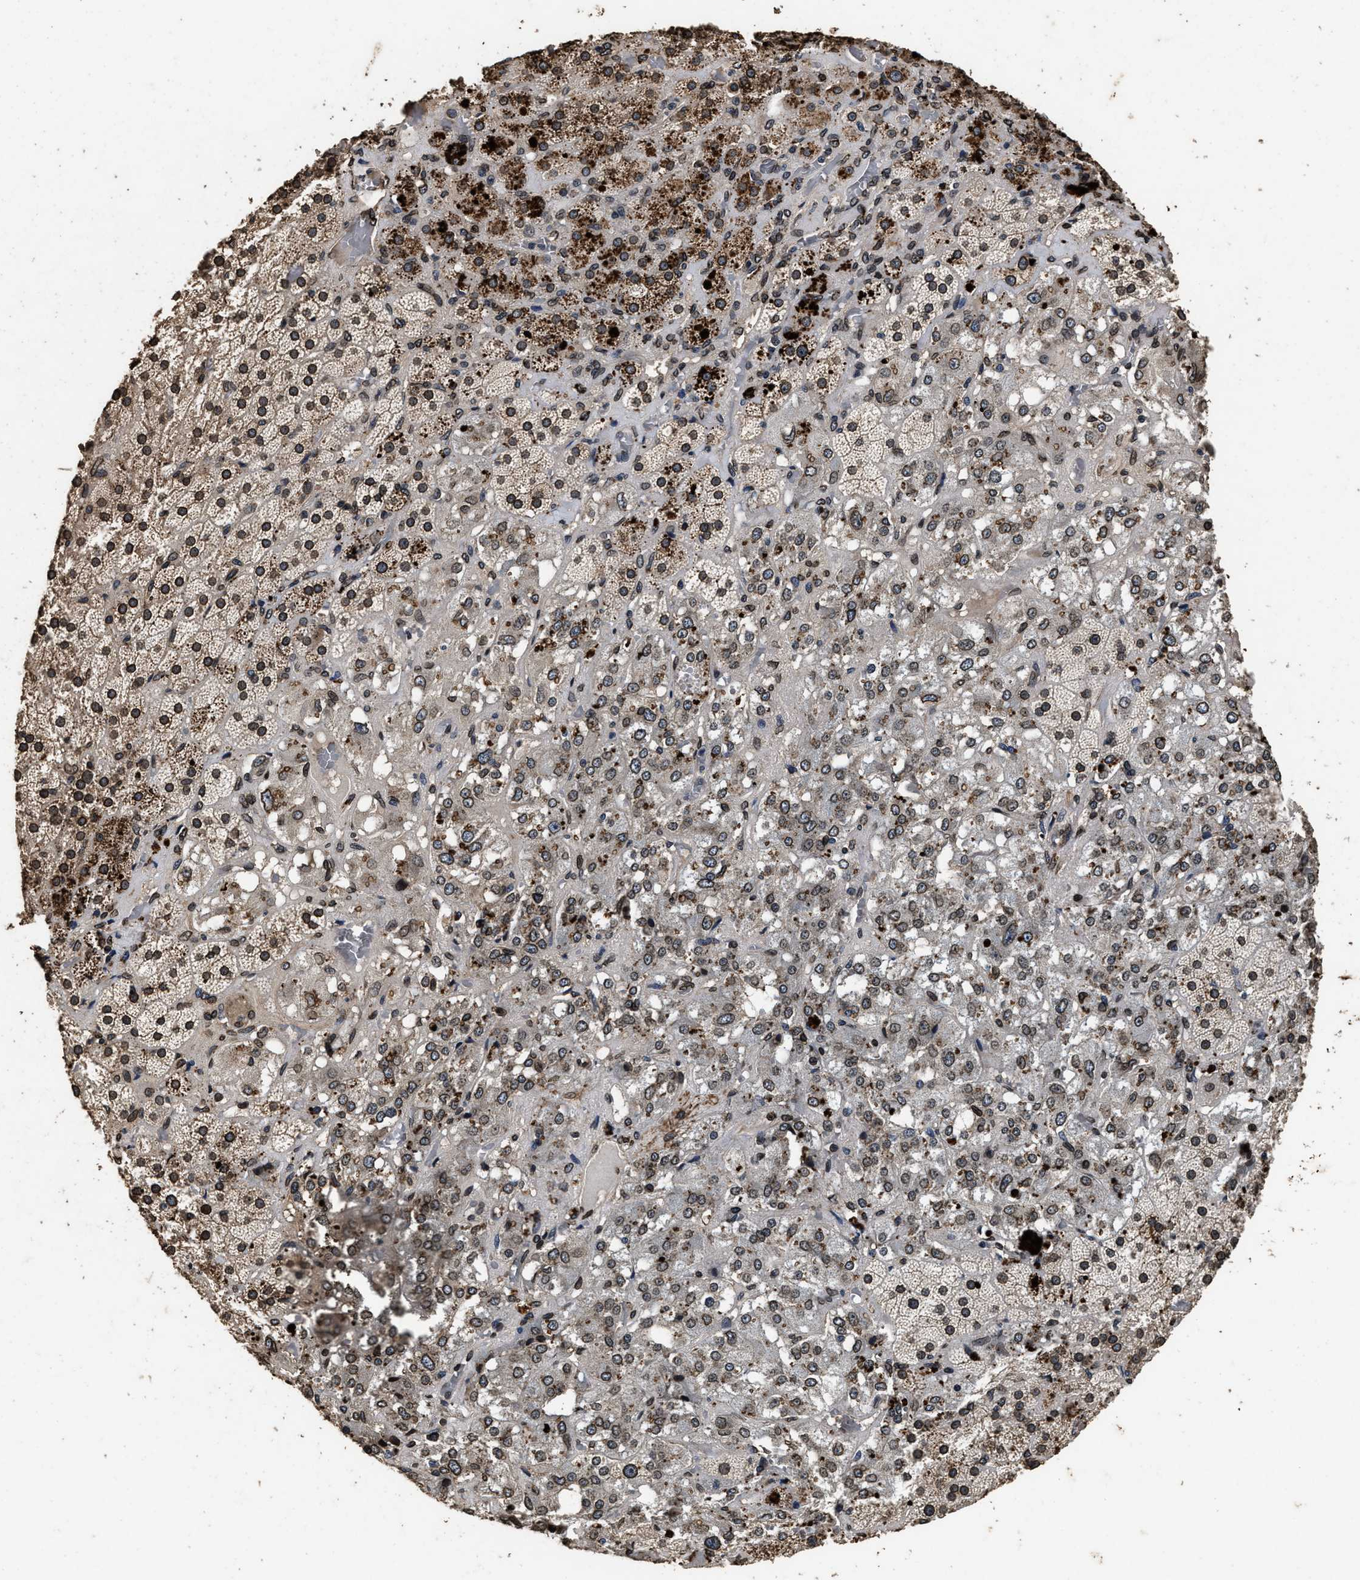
{"staining": {"intensity": "strong", "quantity": "25%-75%", "location": "cytoplasmic/membranous,nuclear"}, "tissue": "adrenal gland", "cell_type": "Glandular cells", "image_type": "normal", "snomed": [{"axis": "morphology", "description": "Normal tissue, NOS"}, {"axis": "topography", "description": "Adrenal gland"}], "caption": "The histopathology image reveals staining of normal adrenal gland, revealing strong cytoplasmic/membranous,nuclear protein staining (brown color) within glandular cells. The staining was performed using DAB, with brown indicating positive protein expression. Nuclei are stained blue with hematoxylin.", "gene": "ACCS", "patient": {"sex": "male", "age": 57}}